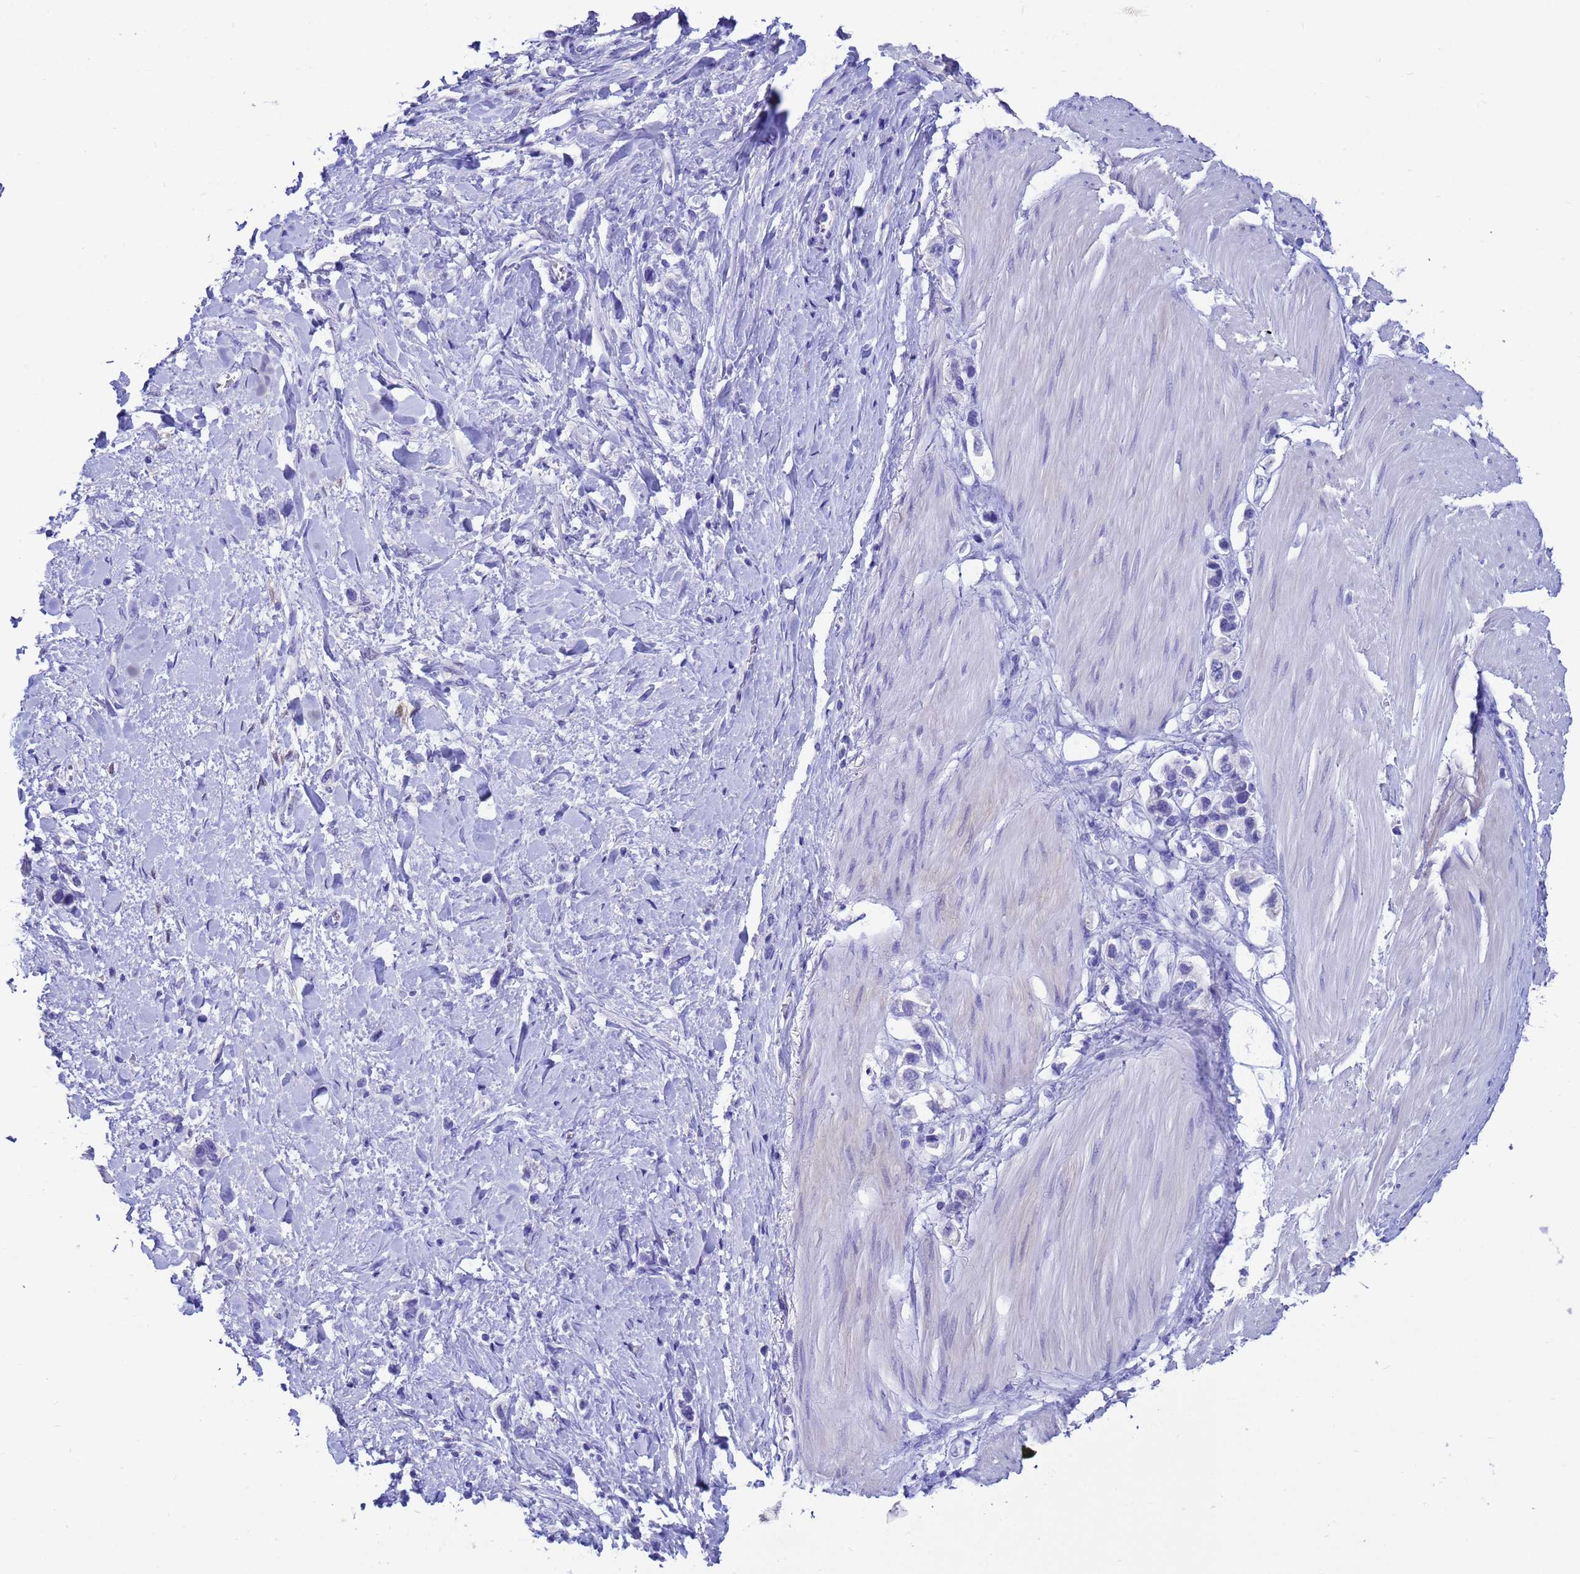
{"staining": {"intensity": "negative", "quantity": "none", "location": "none"}, "tissue": "stomach cancer", "cell_type": "Tumor cells", "image_type": "cancer", "snomed": [{"axis": "morphology", "description": "Adenocarcinoma, NOS"}, {"axis": "topography", "description": "Stomach"}], "caption": "There is no significant expression in tumor cells of stomach cancer. The staining is performed using DAB brown chromogen with nuclei counter-stained in using hematoxylin.", "gene": "AKR1C2", "patient": {"sex": "female", "age": 65}}